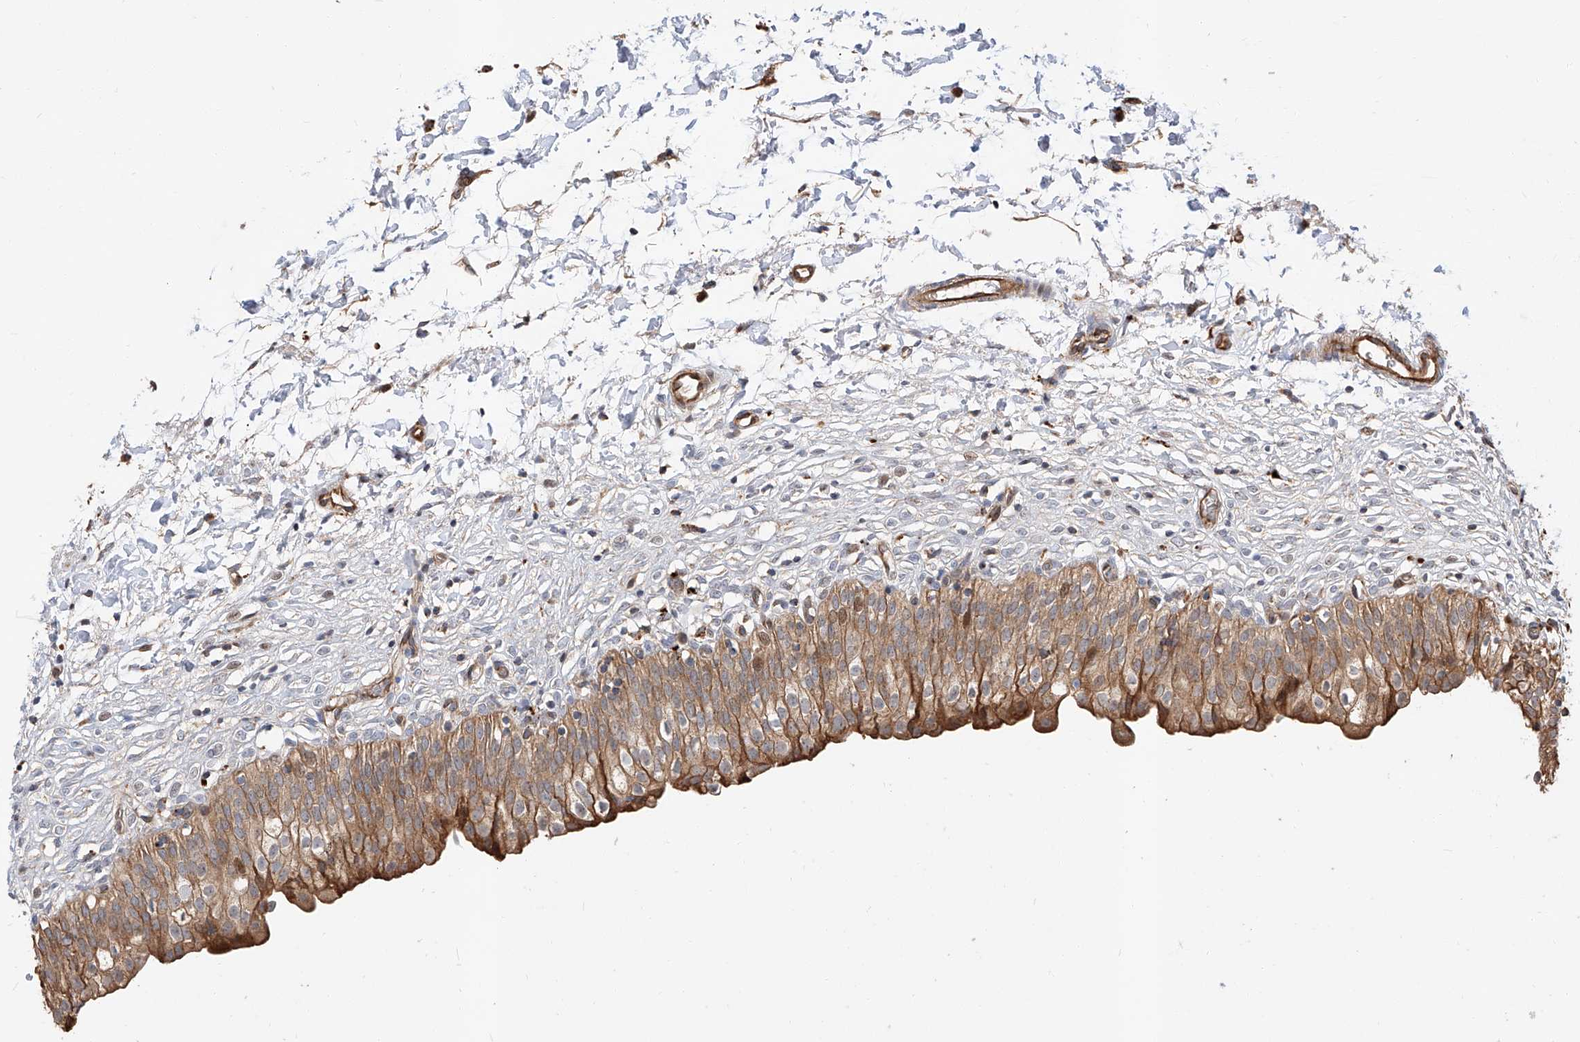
{"staining": {"intensity": "moderate", "quantity": ">75%", "location": "cytoplasmic/membranous"}, "tissue": "urinary bladder", "cell_type": "Urothelial cells", "image_type": "normal", "snomed": [{"axis": "morphology", "description": "Normal tissue, NOS"}, {"axis": "topography", "description": "Urinary bladder"}], "caption": "This histopathology image displays immunohistochemistry staining of normal urinary bladder, with medium moderate cytoplasmic/membranous staining in approximately >75% of urothelial cells.", "gene": "DIRAS3", "patient": {"sex": "male", "age": 55}}